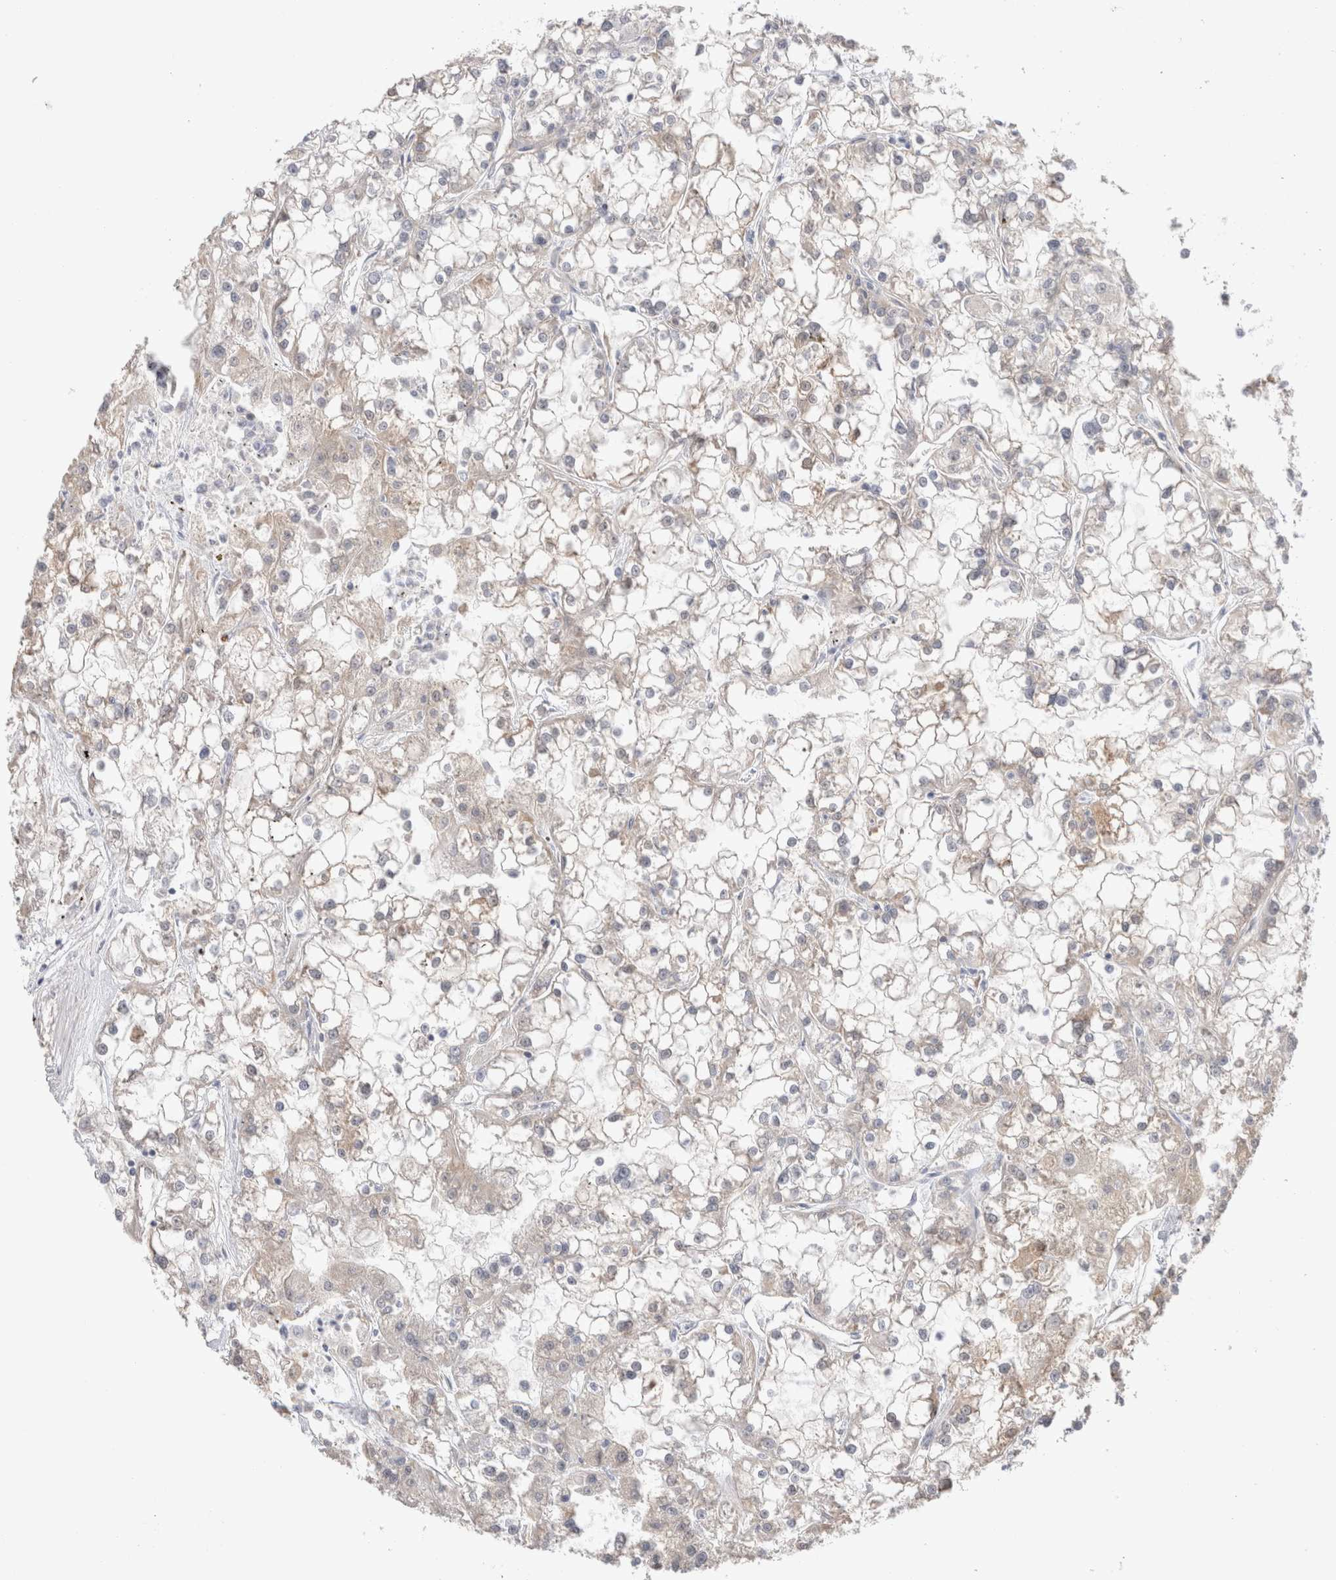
{"staining": {"intensity": "weak", "quantity": "25%-75%", "location": "cytoplasmic/membranous"}, "tissue": "renal cancer", "cell_type": "Tumor cells", "image_type": "cancer", "snomed": [{"axis": "morphology", "description": "Adenocarcinoma, NOS"}, {"axis": "topography", "description": "Kidney"}], "caption": "Immunohistochemical staining of adenocarcinoma (renal) demonstrates weak cytoplasmic/membranous protein staining in about 25%-75% of tumor cells. (Stains: DAB in brown, nuclei in blue, Microscopy: brightfield microscopy at high magnification).", "gene": "CAPN2", "patient": {"sex": "female", "age": 52}}